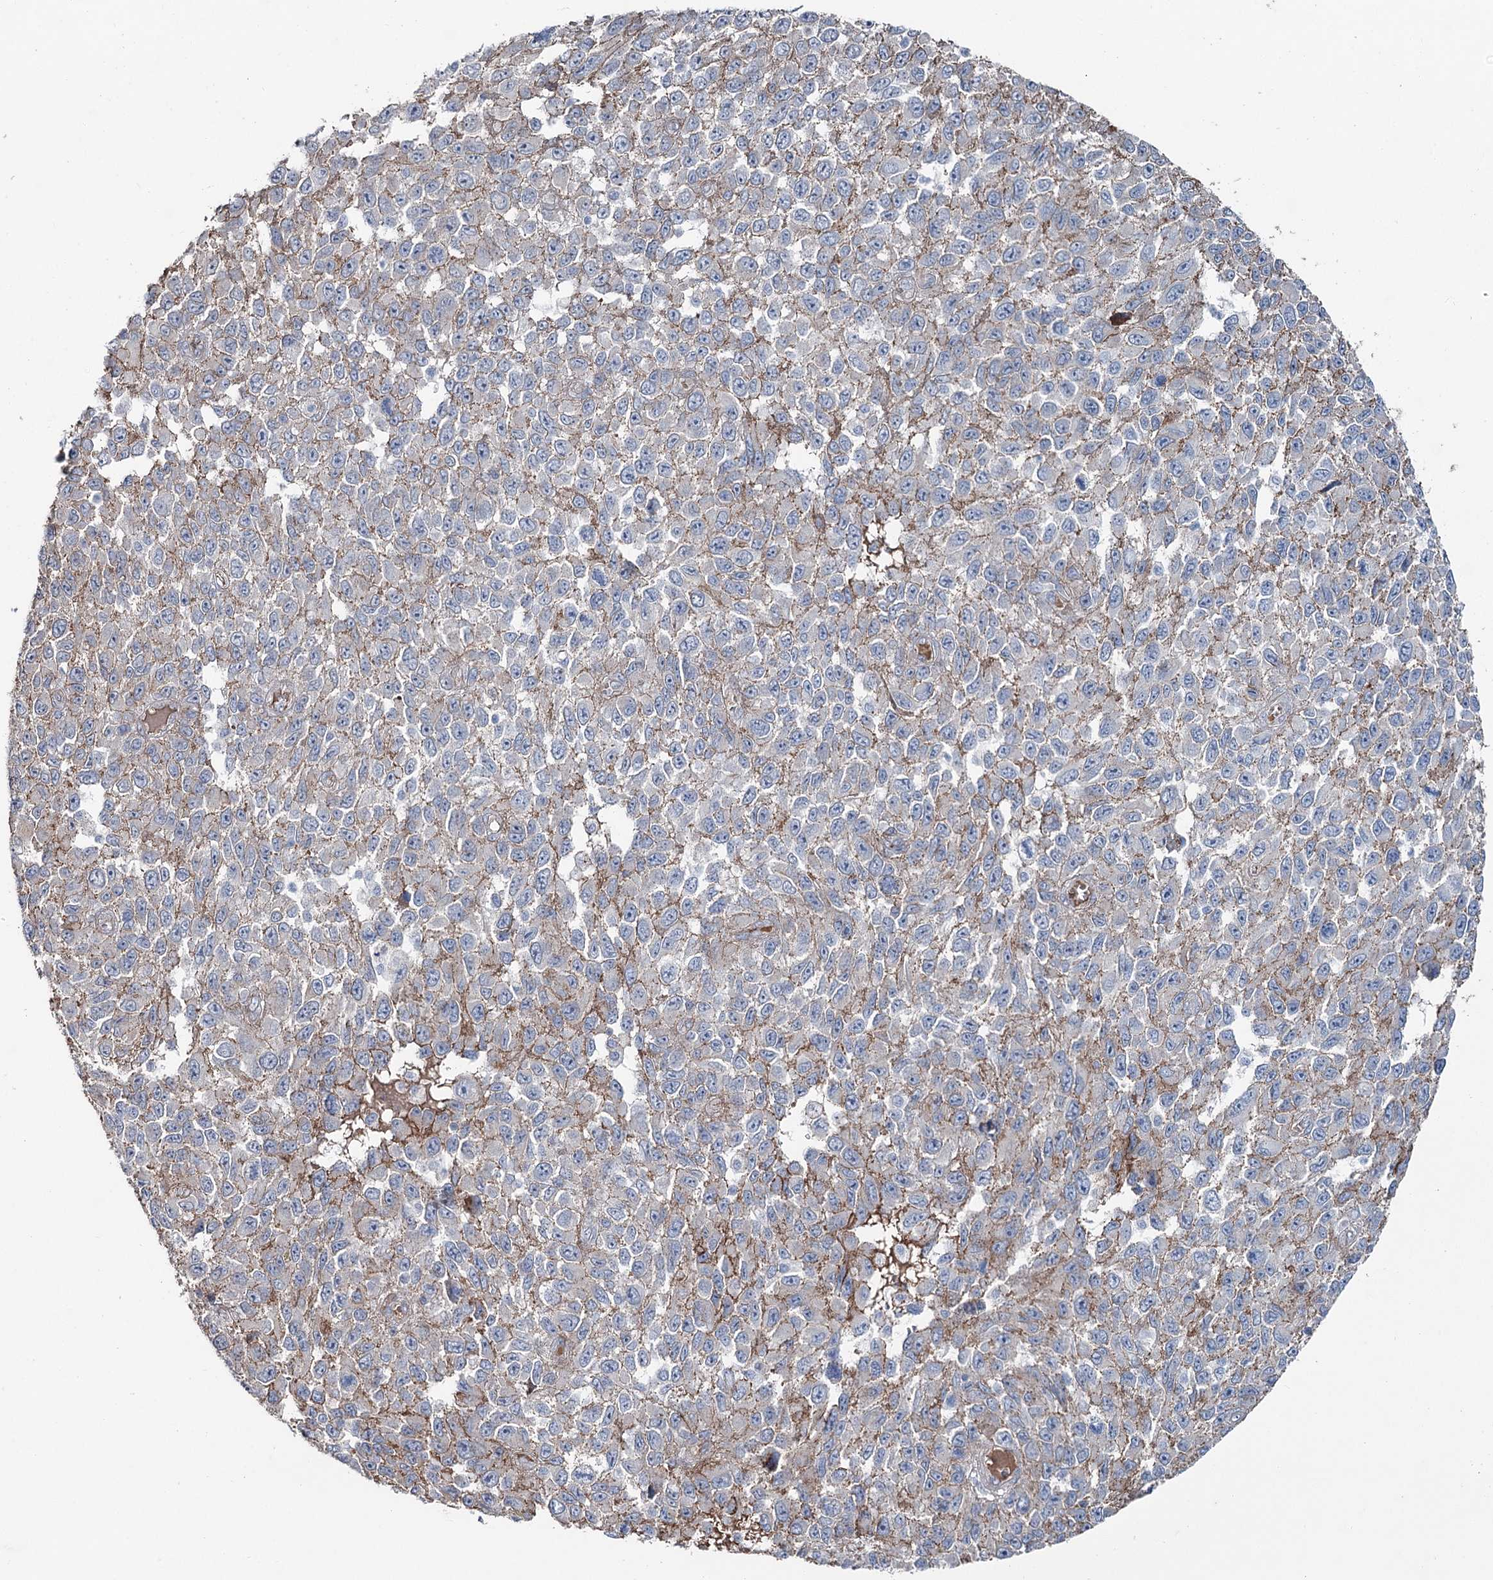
{"staining": {"intensity": "moderate", "quantity": "25%-75%", "location": "cytoplasmic/membranous"}, "tissue": "melanoma", "cell_type": "Tumor cells", "image_type": "cancer", "snomed": [{"axis": "morphology", "description": "Normal tissue, NOS"}, {"axis": "morphology", "description": "Malignant melanoma, NOS"}, {"axis": "topography", "description": "Skin"}], "caption": "Melanoma stained with a brown dye demonstrates moderate cytoplasmic/membranous positive expression in about 25%-75% of tumor cells.", "gene": "FAM120B", "patient": {"sex": "female", "age": 96}}